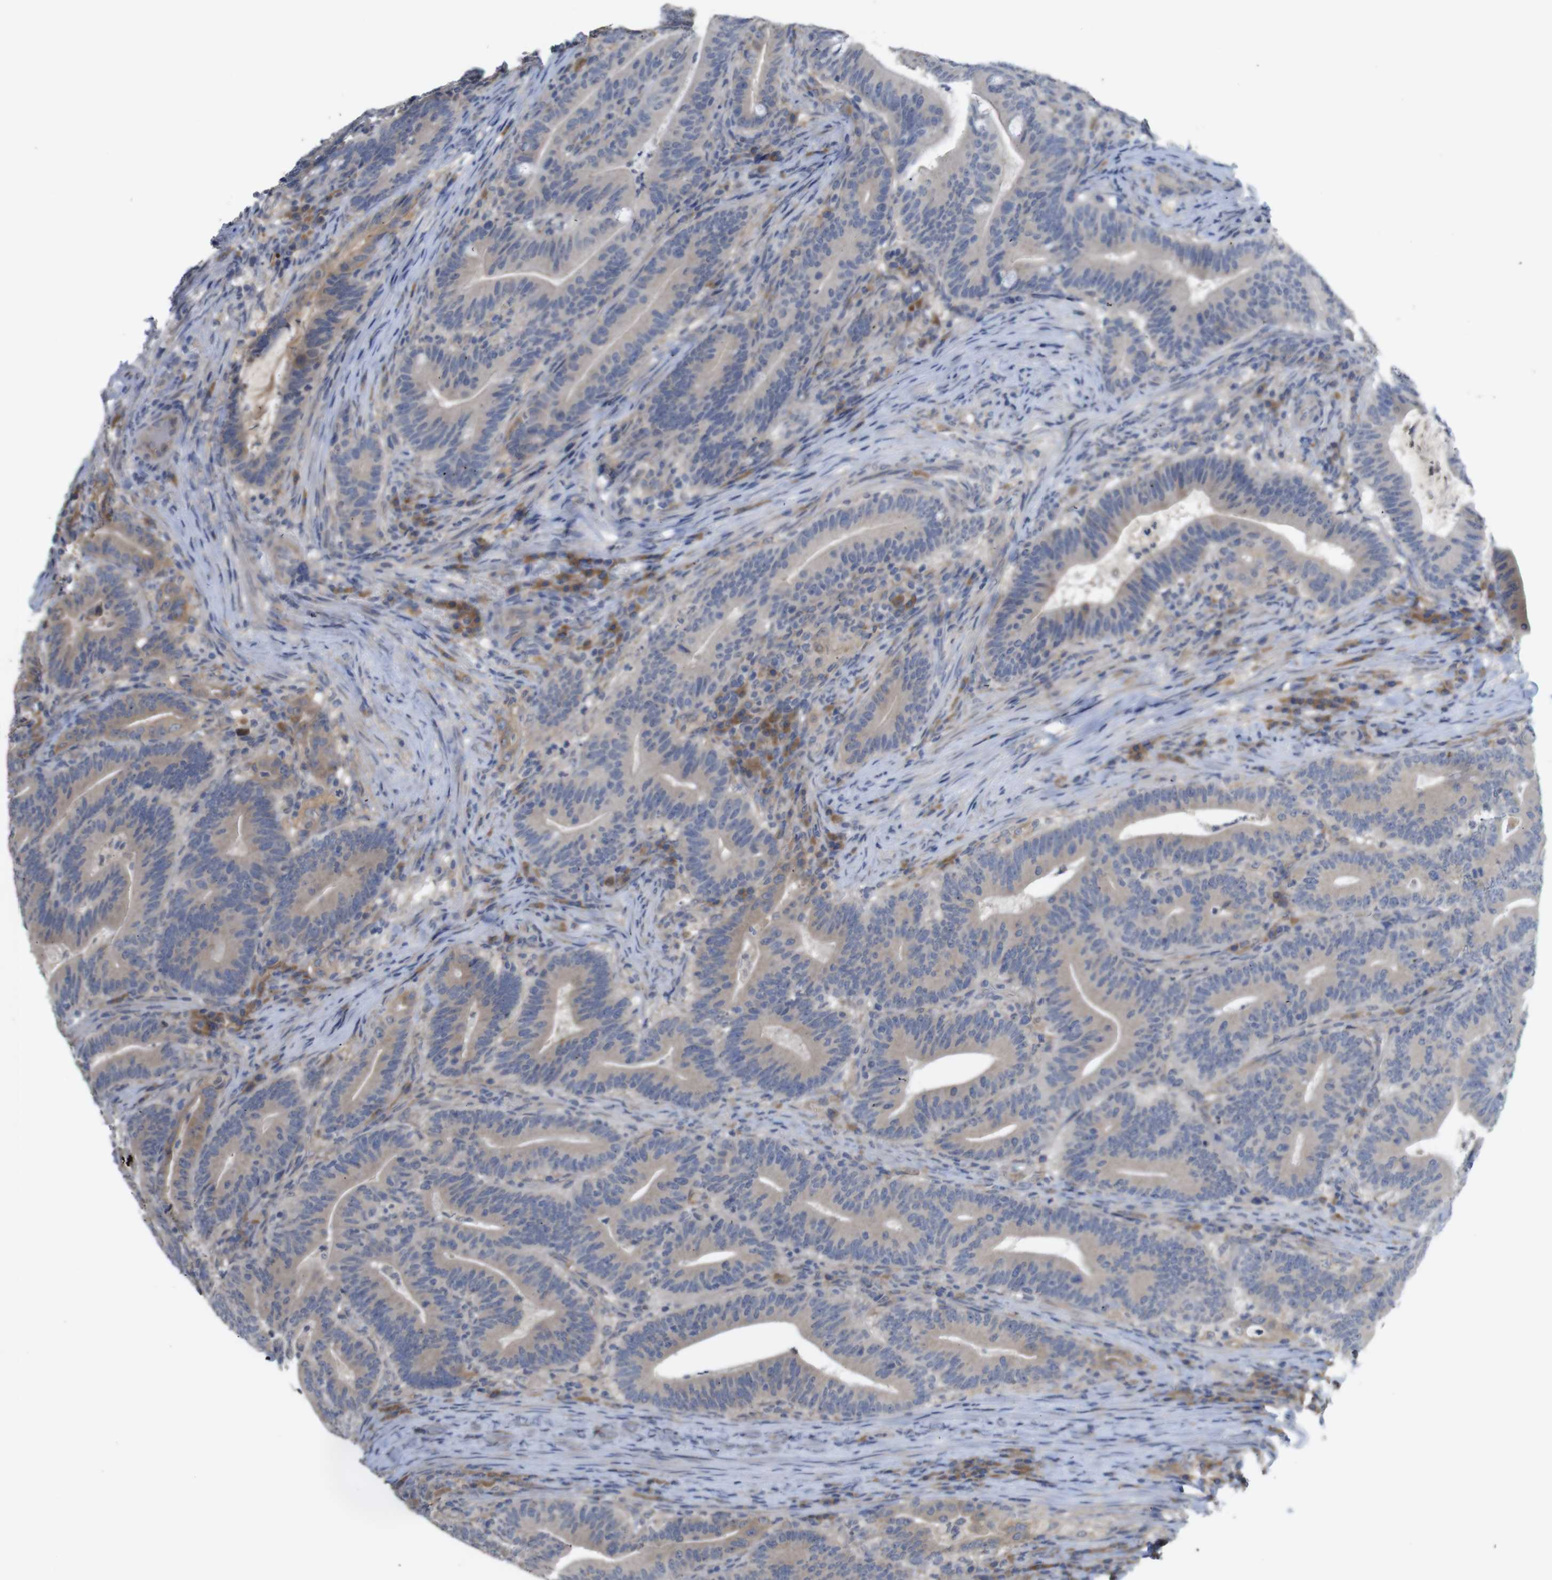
{"staining": {"intensity": "weak", "quantity": "25%-75%", "location": "cytoplasmic/membranous"}, "tissue": "colorectal cancer", "cell_type": "Tumor cells", "image_type": "cancer", "snomed": [{"axis": "morphology", "description": "Normal tissue, NOS"}, {"axis": "morphology", "description": "Adenocarcinoma, NOS"}, {"axis": "topography", "description": "Colon"}], "caption": "An IHC micrograph of neoplastic tissue is shown. Protein staining in brown shows weak cytoplasmic/membranous positivity in colorectal cancer within tumor cells.", "gene": "BCAR3", "patient": {"sex": "female", "age": 66}}